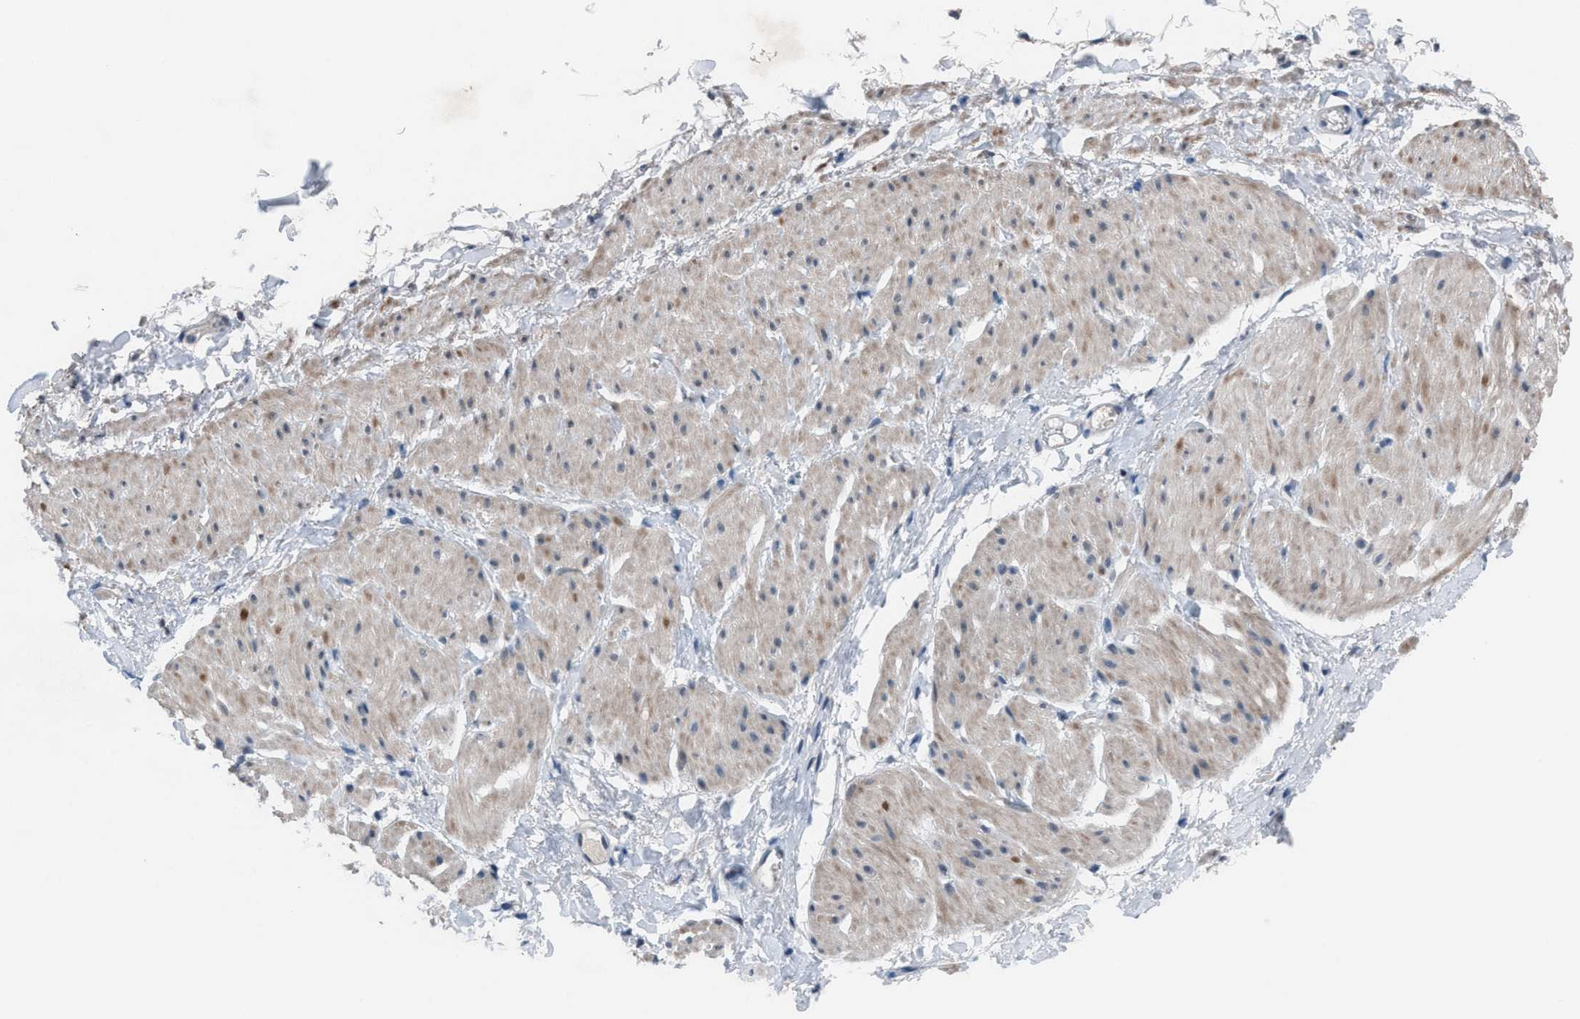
{"staining": {"intensity": "weak", "quantity": "25%-75%", "location": "cytoplasmic/membranous"}, "tissue": "smooth muscle", "cell_type": "Smooth muscle cells", "image_type": "normal", "snomed": [{"axis": "morphology", "description": "Normal tissue, NOS"}, {"axis": "topography", "description": "Smooth muscle"}], "caption": "Smooth muscle stained with DAB IHC demonstrates low levels of weak cytoplasmic/membranous expression in approximately 25%-75% of smooth muscle cells.", "gene": "ANAPC11", "patient": {"sex": "male", "age": 16}}